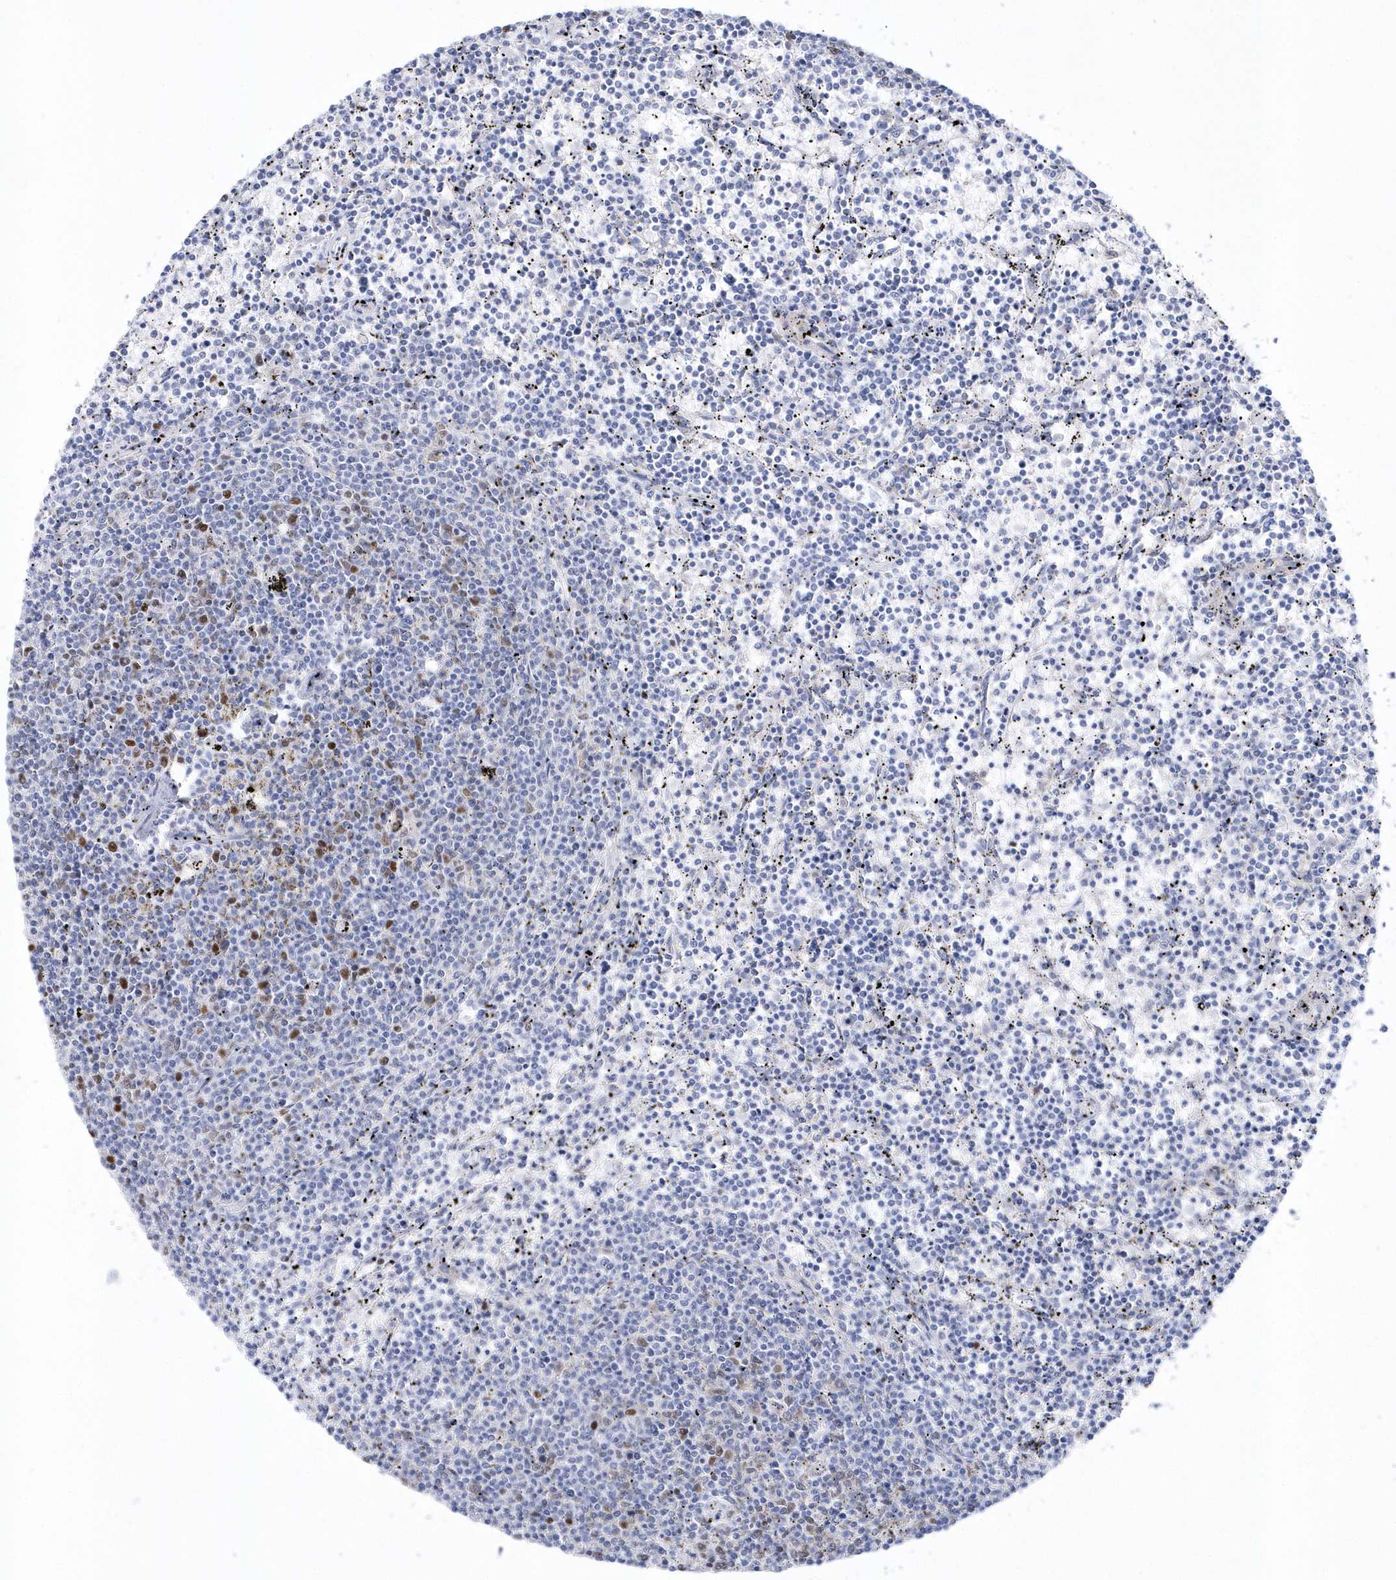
{"staining": {"intensity": "negative", "quantity": "none", "location": "none"}, "tissue": "lymphoma", "cell_type": "Tumor cells", "image_type": "cancer", "snomed": [{"axis": "morphology", "description": "Malignant lymphoma, non-Hodgkin's type, Low grade"}, {"axis": "topography", "description": "Spleen"}], "caption": "Lymphoma was stained to show a protein in brown. There is no significant positivity in tumor cells.", "gene": "TMCO6", "patient": {"sex": "female", "age": 50}}